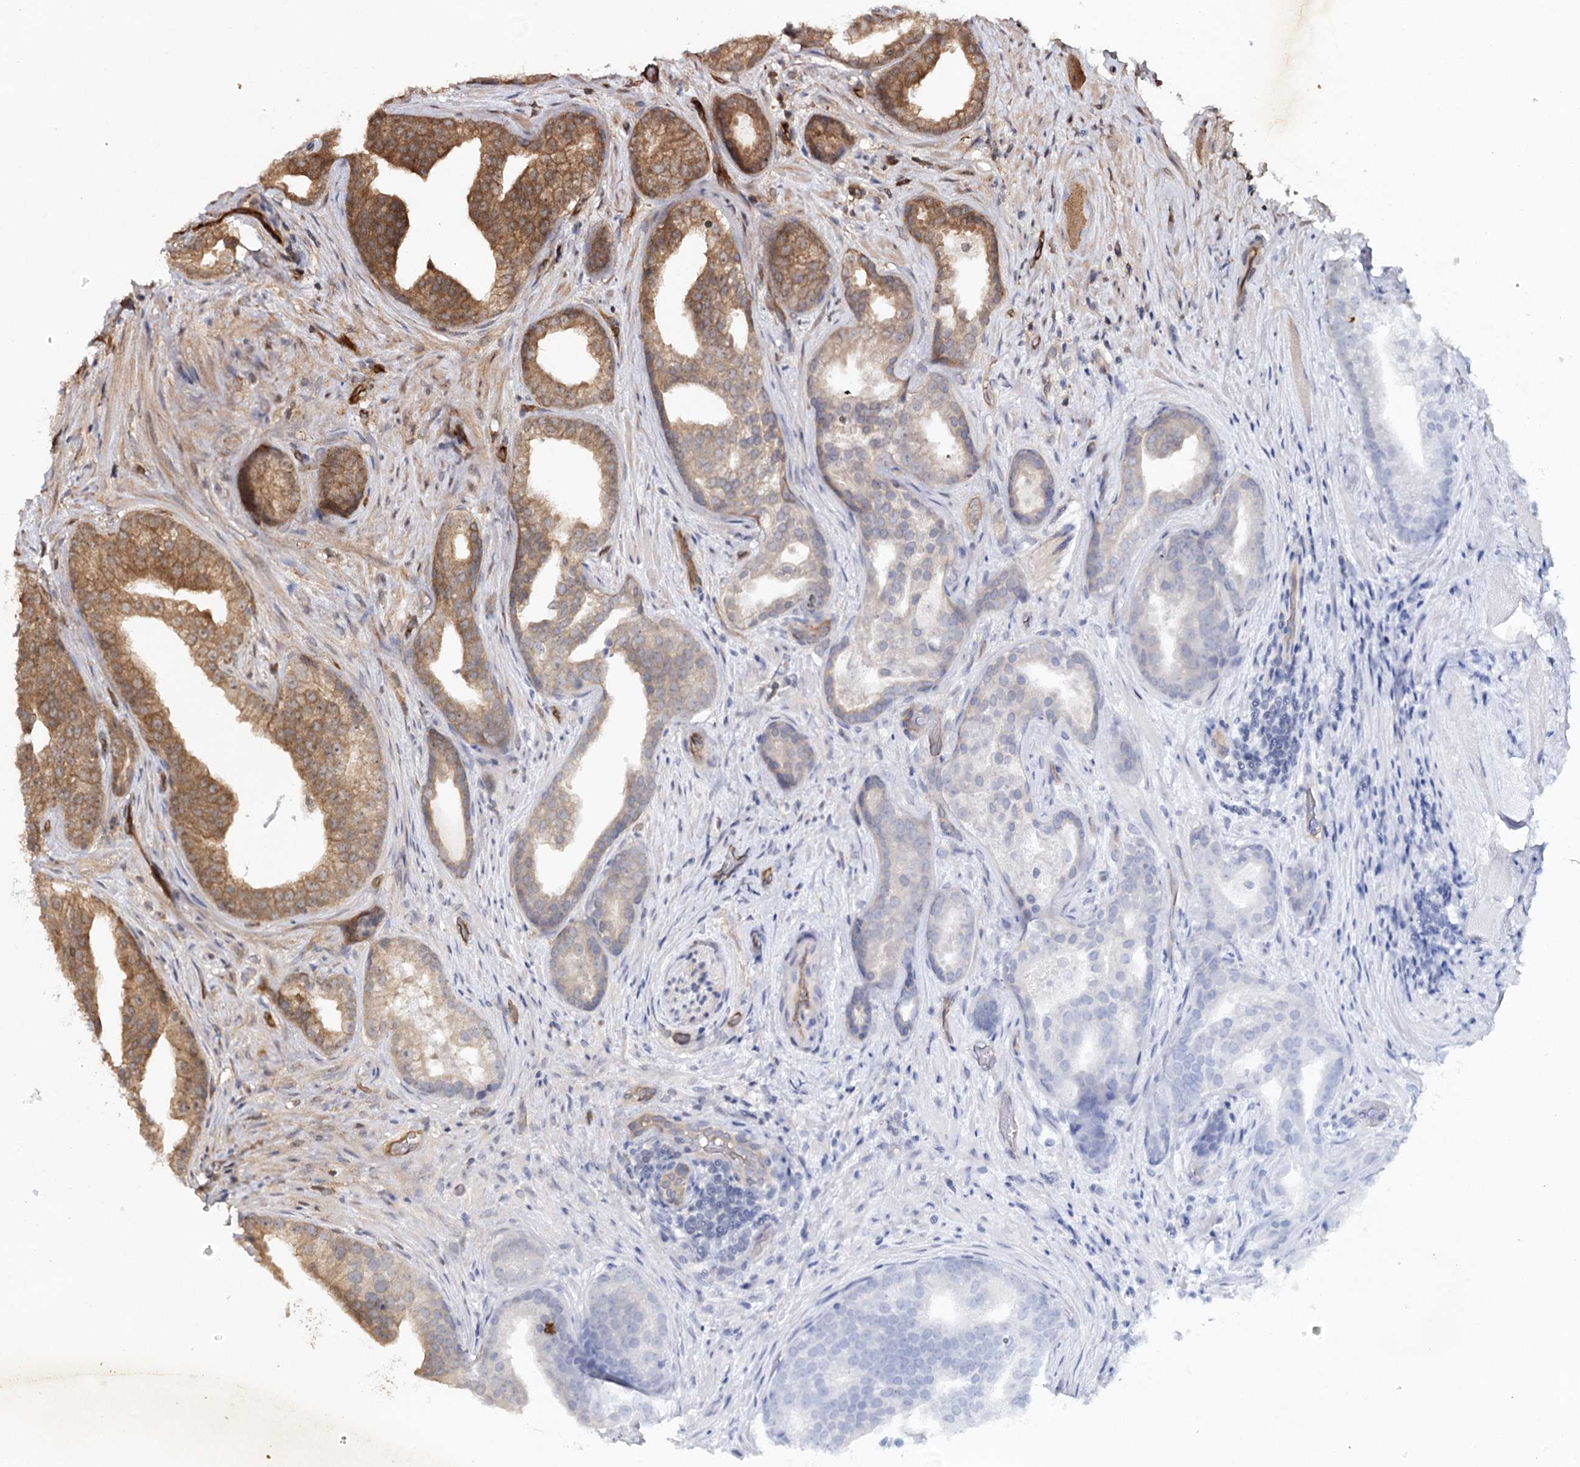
{"staining": {"intensity": "moderate", "quantity": ">75%", "location": "cytoplasmic/membranous"}, "tissue": "prostate cancer", "cell_type": "Tumor cells", "image_type": "cancer", "snomed": [{"axis": "morphology", "description": "Adenocarcinoma, Low grade"}, {"axis": "topography", "description": "Prostate"}], "caption": "Immunohistochemistry of prostate low-grade adenocarcinoma shows medium levels of moderate cytoplasmic/membranous expression in approximately >75% of tumor cells. The protein is shown in brown color, while the nuclei are stained blue.", "gene": "BCR", "patient": {"sex": "male", "age": 71}}